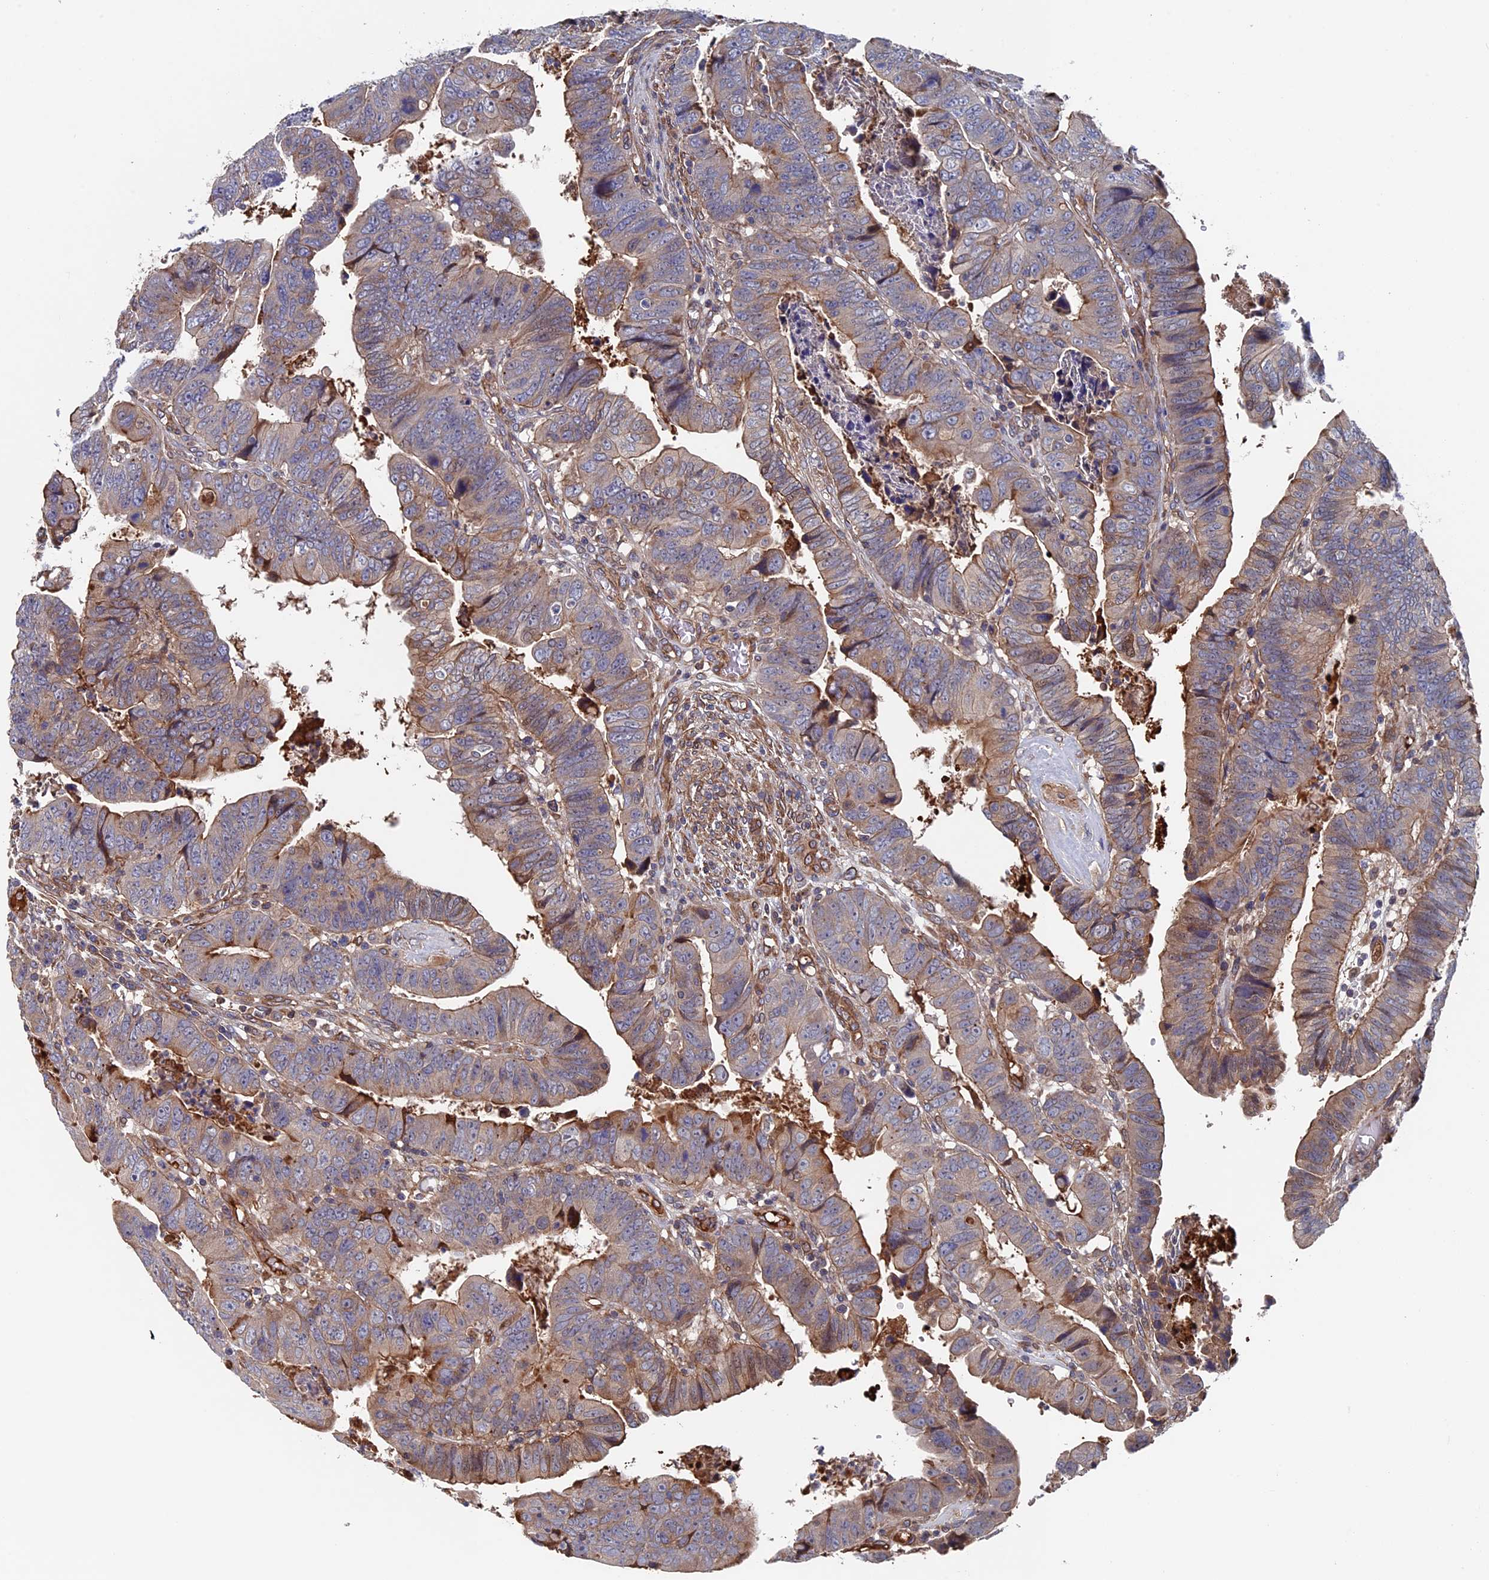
{"staining": {"intensity": "weak", "quantity": ">75%", "location": "cytoplasmic/membranous"}, "tissue": "colorectal cancer", "cell_type": "Tumor cells", "image_type": "cancer", "snomed": [{"axis": "morphology", "description": "Normal tissue, NOS"}, {"axis": "morphology", "description": "Adenocarcinoma, NOS"}, {"axis": "topography", "description": "Rectum"}], "caption": "Immunohistochemistry histopathology image of neoplastic tissue: human colorectal adenocarcinoma stained using immunohistochemistry (IHC) shows low levels of weak protein expression localized specifically in the cytoplasmic/membranous of tumor cells, appearing as a cytoplasmic/membranous brown color.", "gene": "RPUSD1", "patient": {"sex": "female", "age": 65}}